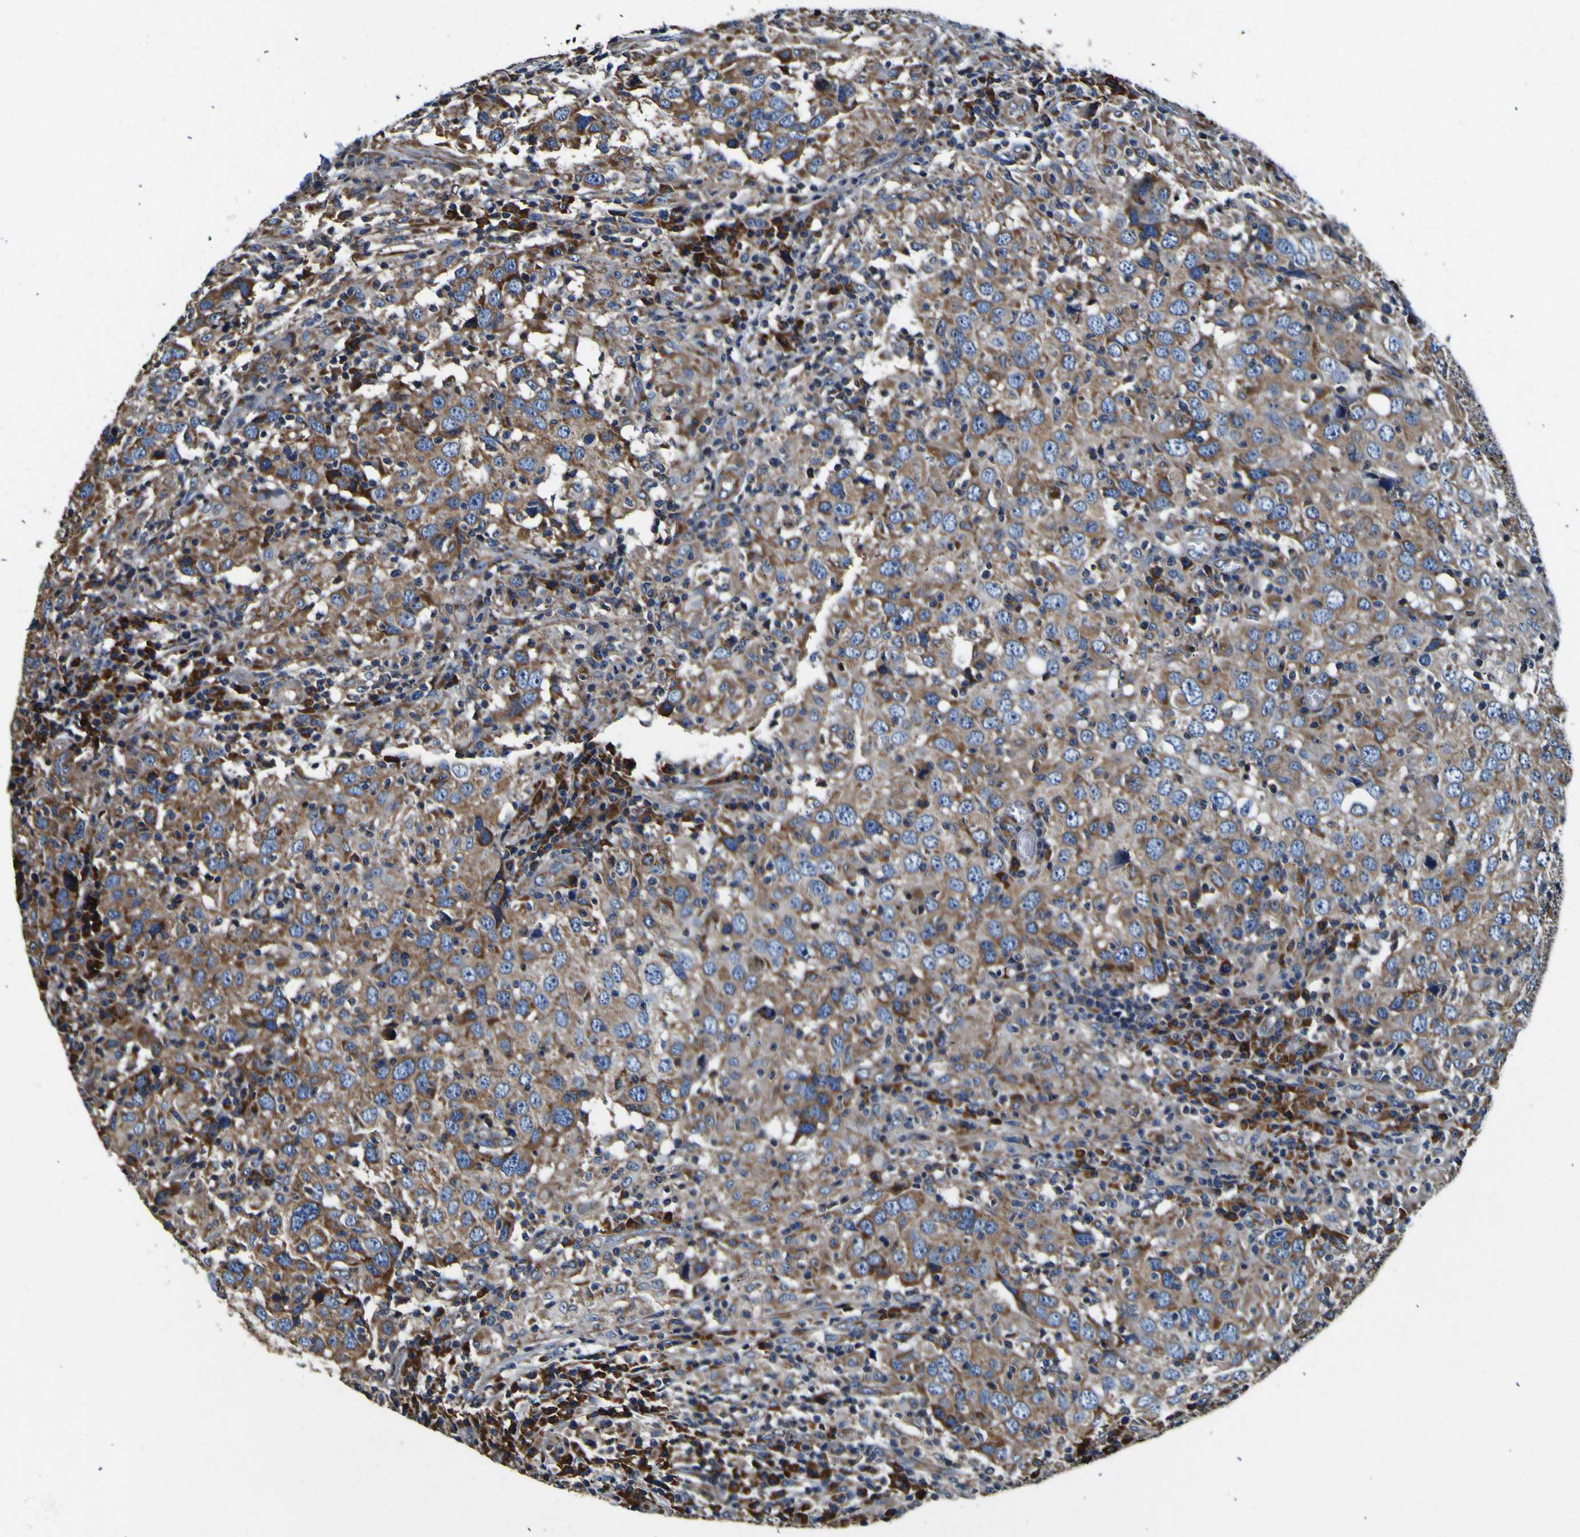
{"staining": {"intensity": "moderate", "quantity": ">75%", "location": "cytoplasmic/membranous"}, "tissue": "head and neck cancer", "cell_type": "Tumor cells", "image_type": "cancer", "snomed": [{"axis": "morphology", "description": "Adenocarcinoma, NOS"}, {"axis": "topography", "description": "Salivary gland"}, {"axis": "topography", "description": "Head-Neck"}], "caption": "An IHC micrograph of tumor tissue is shown. Protein staining in brown shows moderate cytoplasmic/membranous positivity in head and neck adenocarcinoma within tumor cells.", "gene": "INPP5A", "patient": {"sex": "female", "age": 65}}